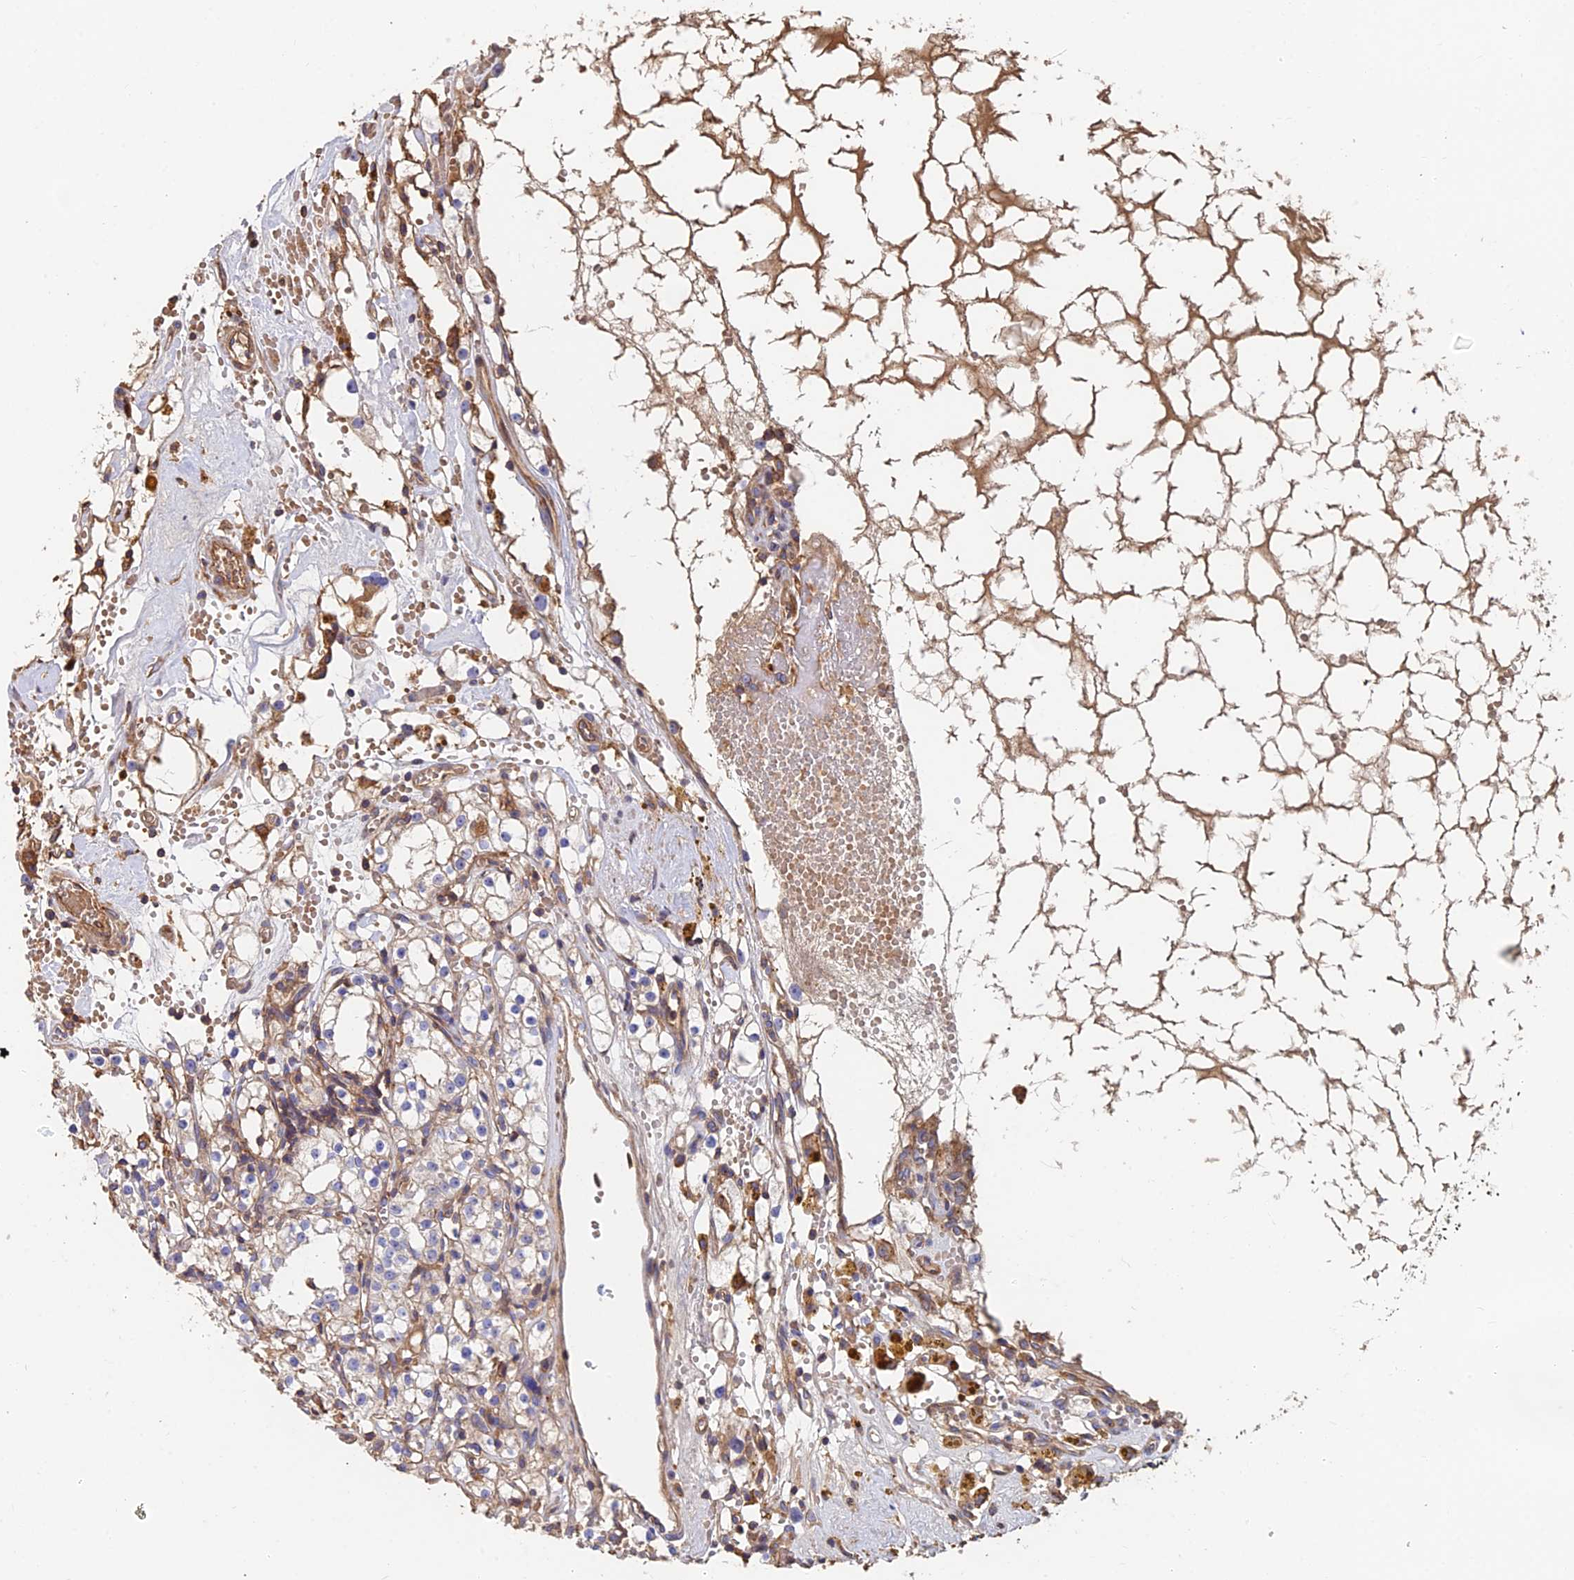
{"staining": {"intensity": "weak", "quantity": "<25%", "location": "cytoplasmic/membranous"}, "tissue": "renal cancer", "cell_type": "Tumor cells", "image_type": "cancer", "snomed": [{"axis": "morphology", "description": "Adenocarcinoma, NOS"}, {"axis": "topography", "description": "Kidney"}], "caption": "DAB (3,3'-diaminobenzidine) immunohistochemical staining of human renal adenocarcinoma displays no significant positivity in tumor cells.", "gene": "EXT1", "patient": {"sex": "male", "age": 56}}